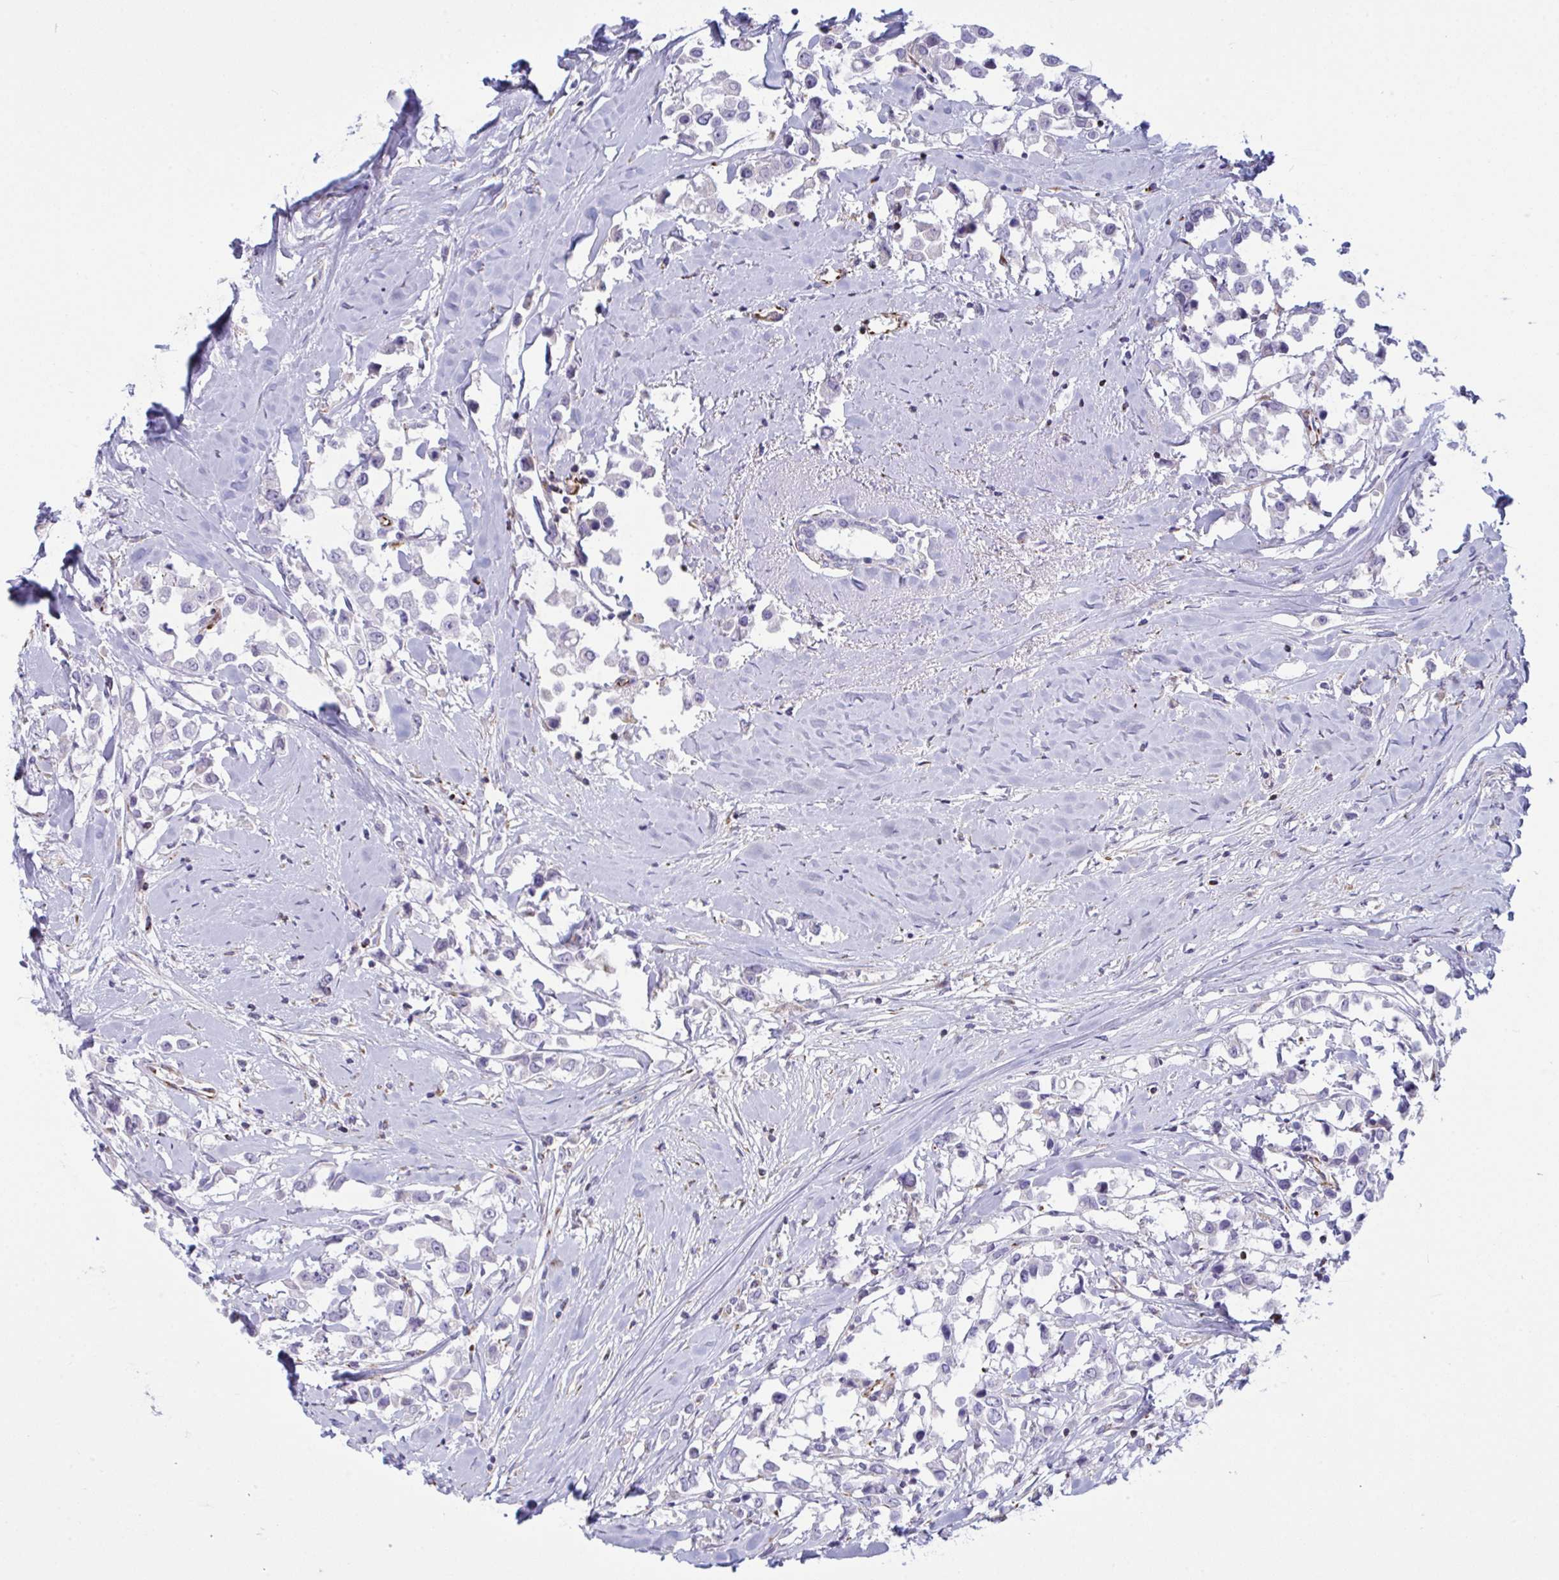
{"staining": {"intensity": "negative", "quantity": "none", "location": "none"}, "tissue": "breast cancer", "cell_type": "Tumor cells", "image_type": "cancer", "snomed": [{"axis": "morphology", "description": "Duct carcinoma"}, {"axis": "topography", "description": "Breast"}], "caption": "Immunohistochemistry of breast cancer exhibits no expression in tumor cells.", "gene": "DCBLD1", "patient": {"sex": "female", "age": 61}}